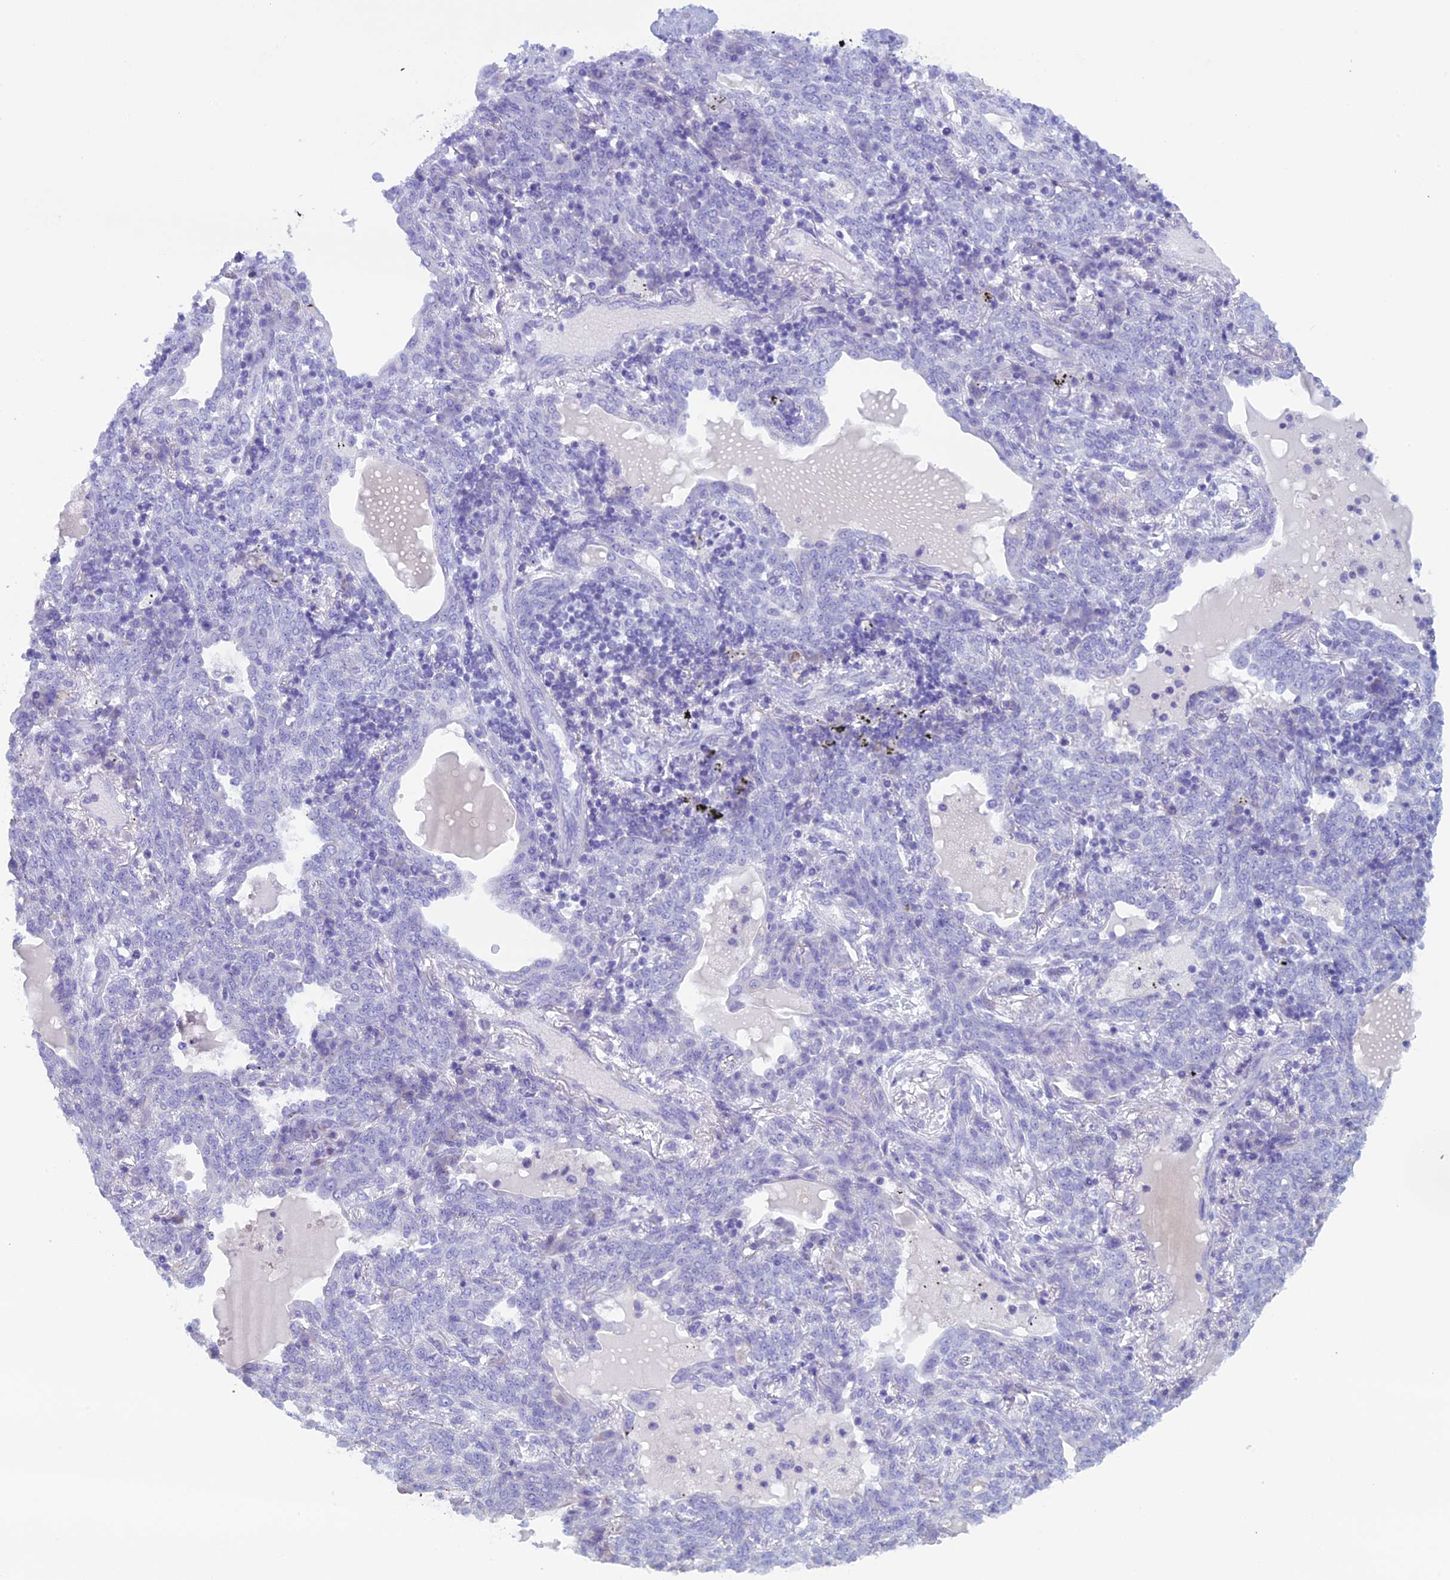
{"staining": {"intensity": "negative", "quantity": "none", "location": "none"}, "tissue": "lung cancer", "cell_type": "Tumor cells", "image_type": "cancer", "snomed": [{"axis": "morphology", "description": "Squamous cell carcinoma, NOS"}, {"axis": "topography", "description": "Lung"}], "caption": "Immunohistochemical staining of human lung squamous cell carcinoma displays no significant expression in tumor cells. (DAB immunohistochemistry visualized using brightfield microscopy, high magnification).", "gene": "ZNF563", "patient": {"sex": "female", "age": 70}}